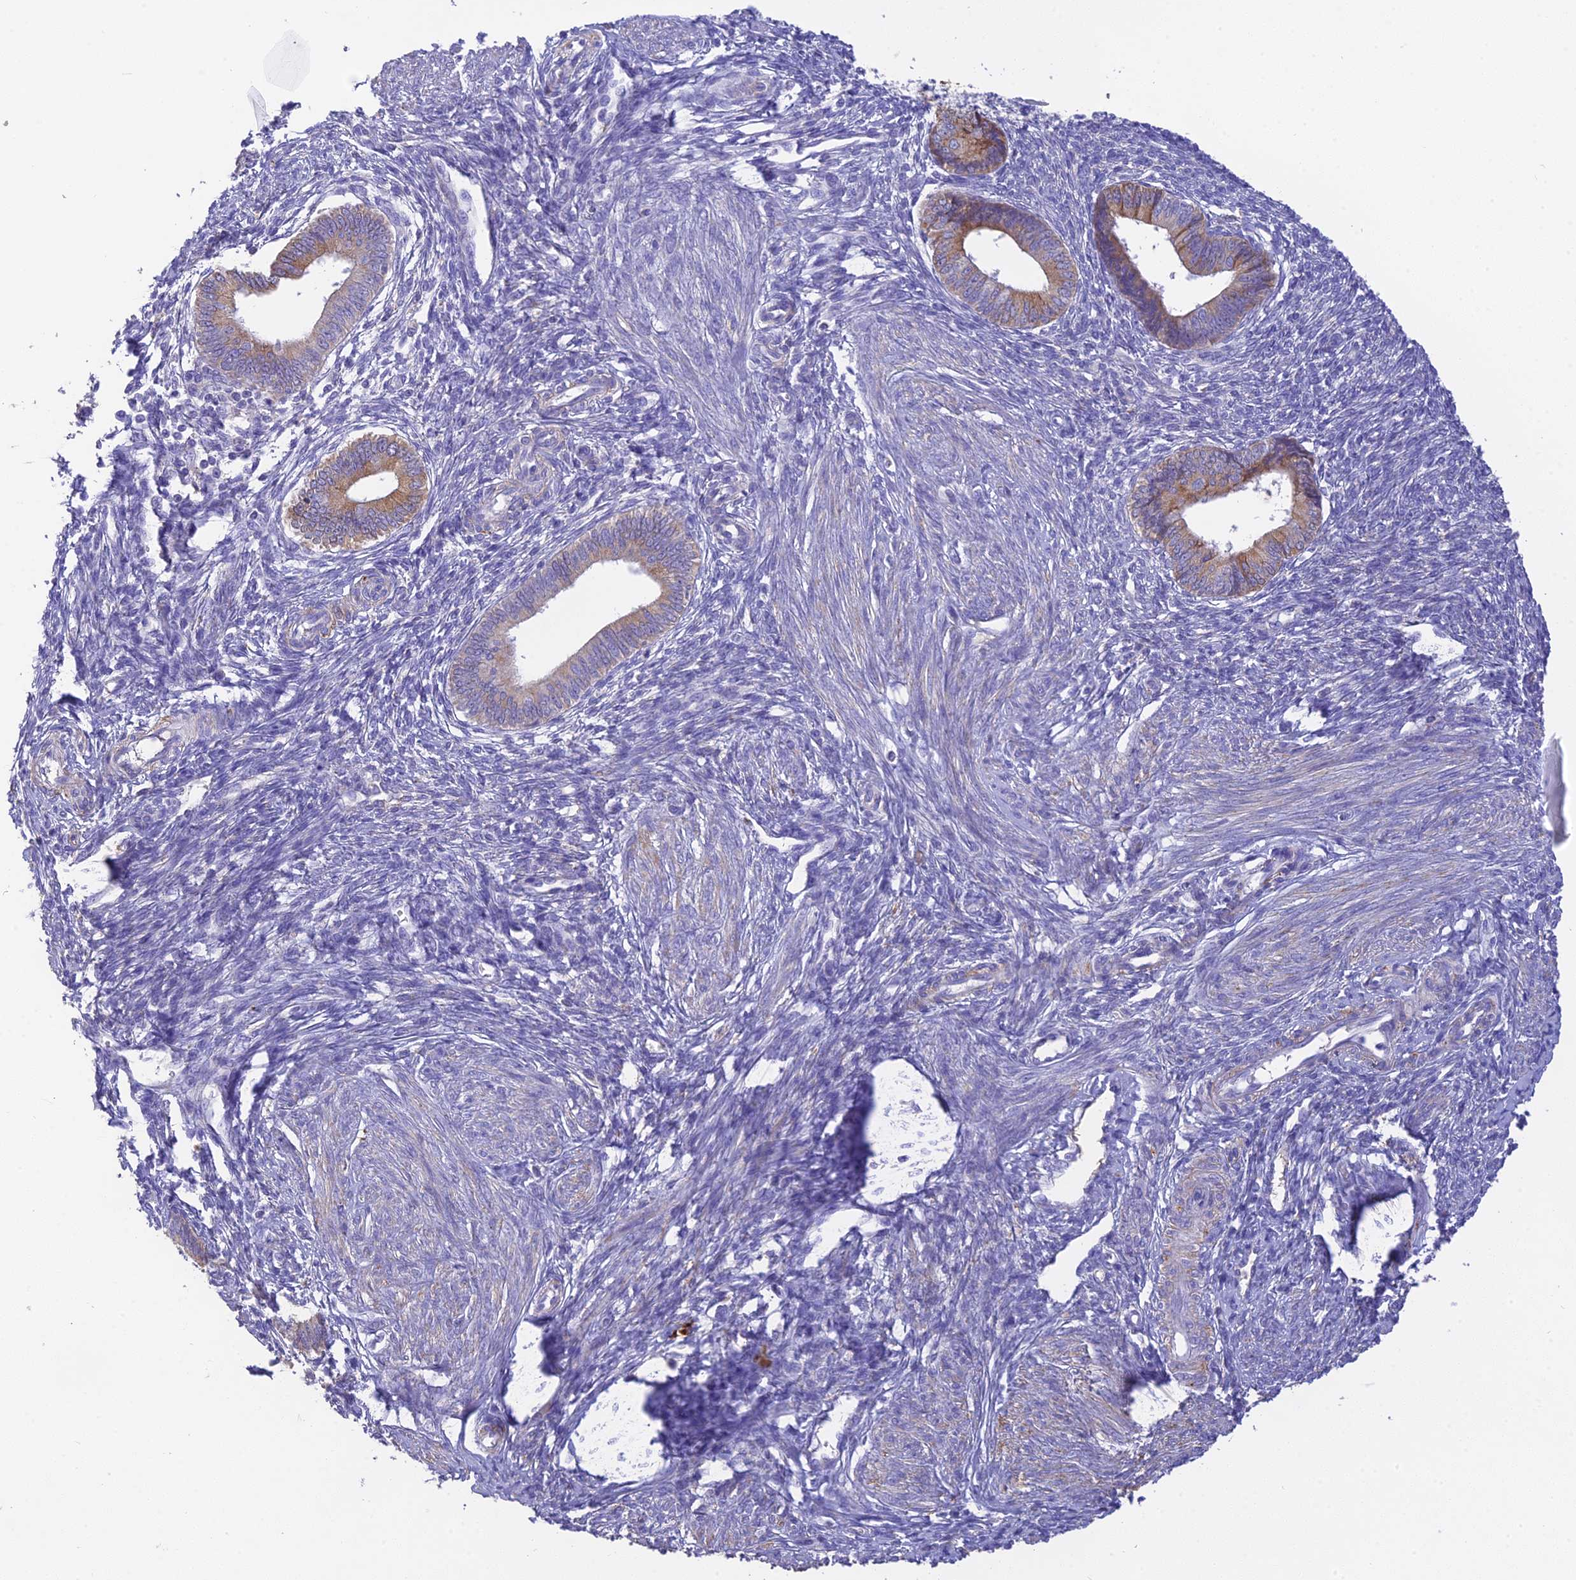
{"staining": {"intensity": "negative", "quantity": "none", "location": "none"}, "tissue": "endometrium", "cell_type": "Cells in endometrial stroma", "image_type": "normal", "snomed": [{"axis": "morphology", "description": "Normal tissue, NOS"}, {"axis": "topography", "description": "Endometrium"}], "caption": "Immunohistochemistry (IHC) micrograph of unremarkable endometrium stained for a protein (brown), which displays no staining in cells in endometrial stroma.", "gene": "HSD17B2", "patient": {"sex": "female", "age": 46}}